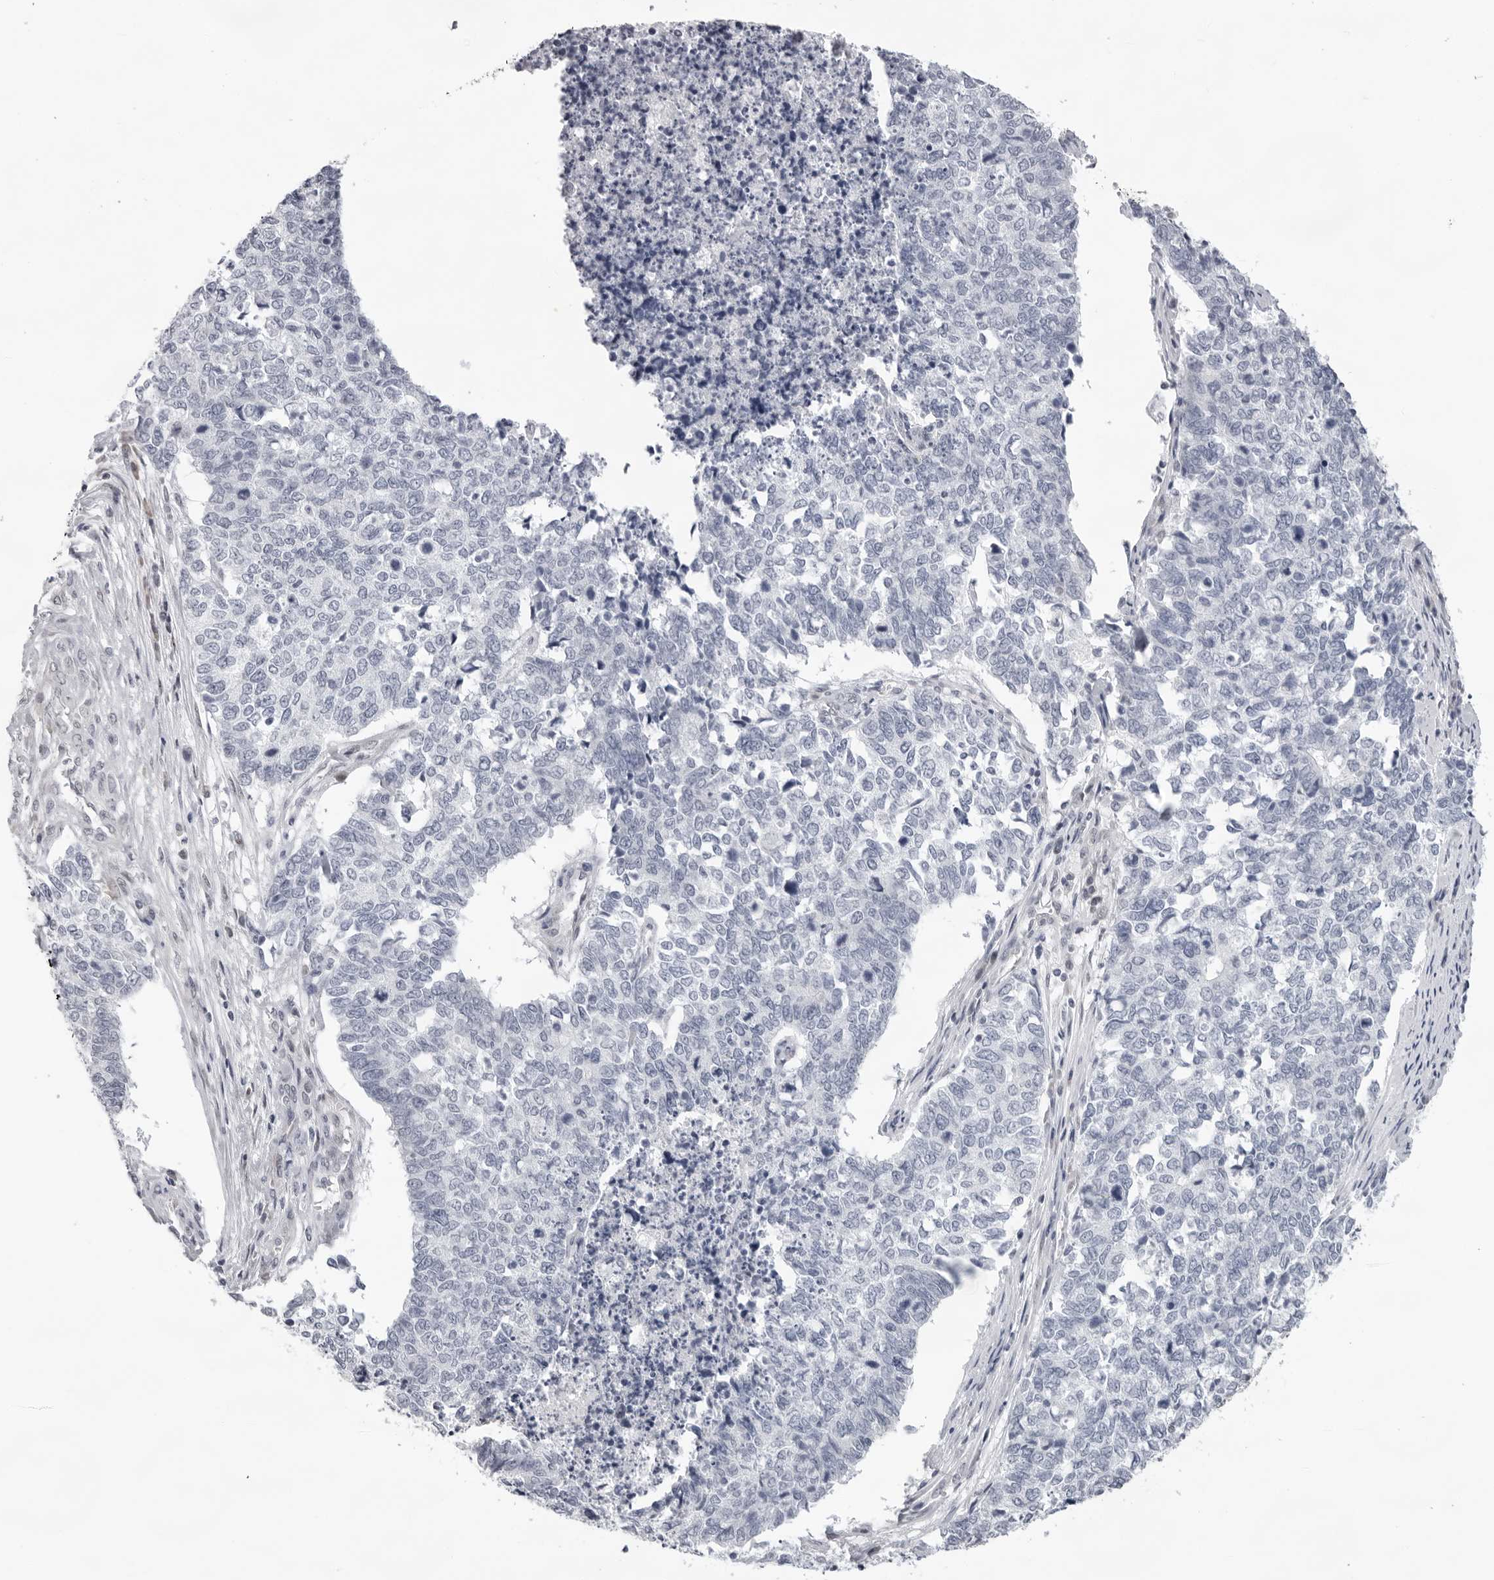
{"staining": {"intensity": "negative", "quantity": "none", "location": "none"}, "tissue": "cervical cancer", "cell_type": "Tumor cells", "image_type": "cancer", "snomed": [{"axis": "morphology", "description": "Squamous cell carcinoma, NOS"}, {"axis": "topography", "description": "Cervix"}], "caption": "Tumor cells show no significant staining in cervical cancer (squamous cell carcinoma).", "gene": "CASP7", "patient": {"sex": "female", "age": 63}}